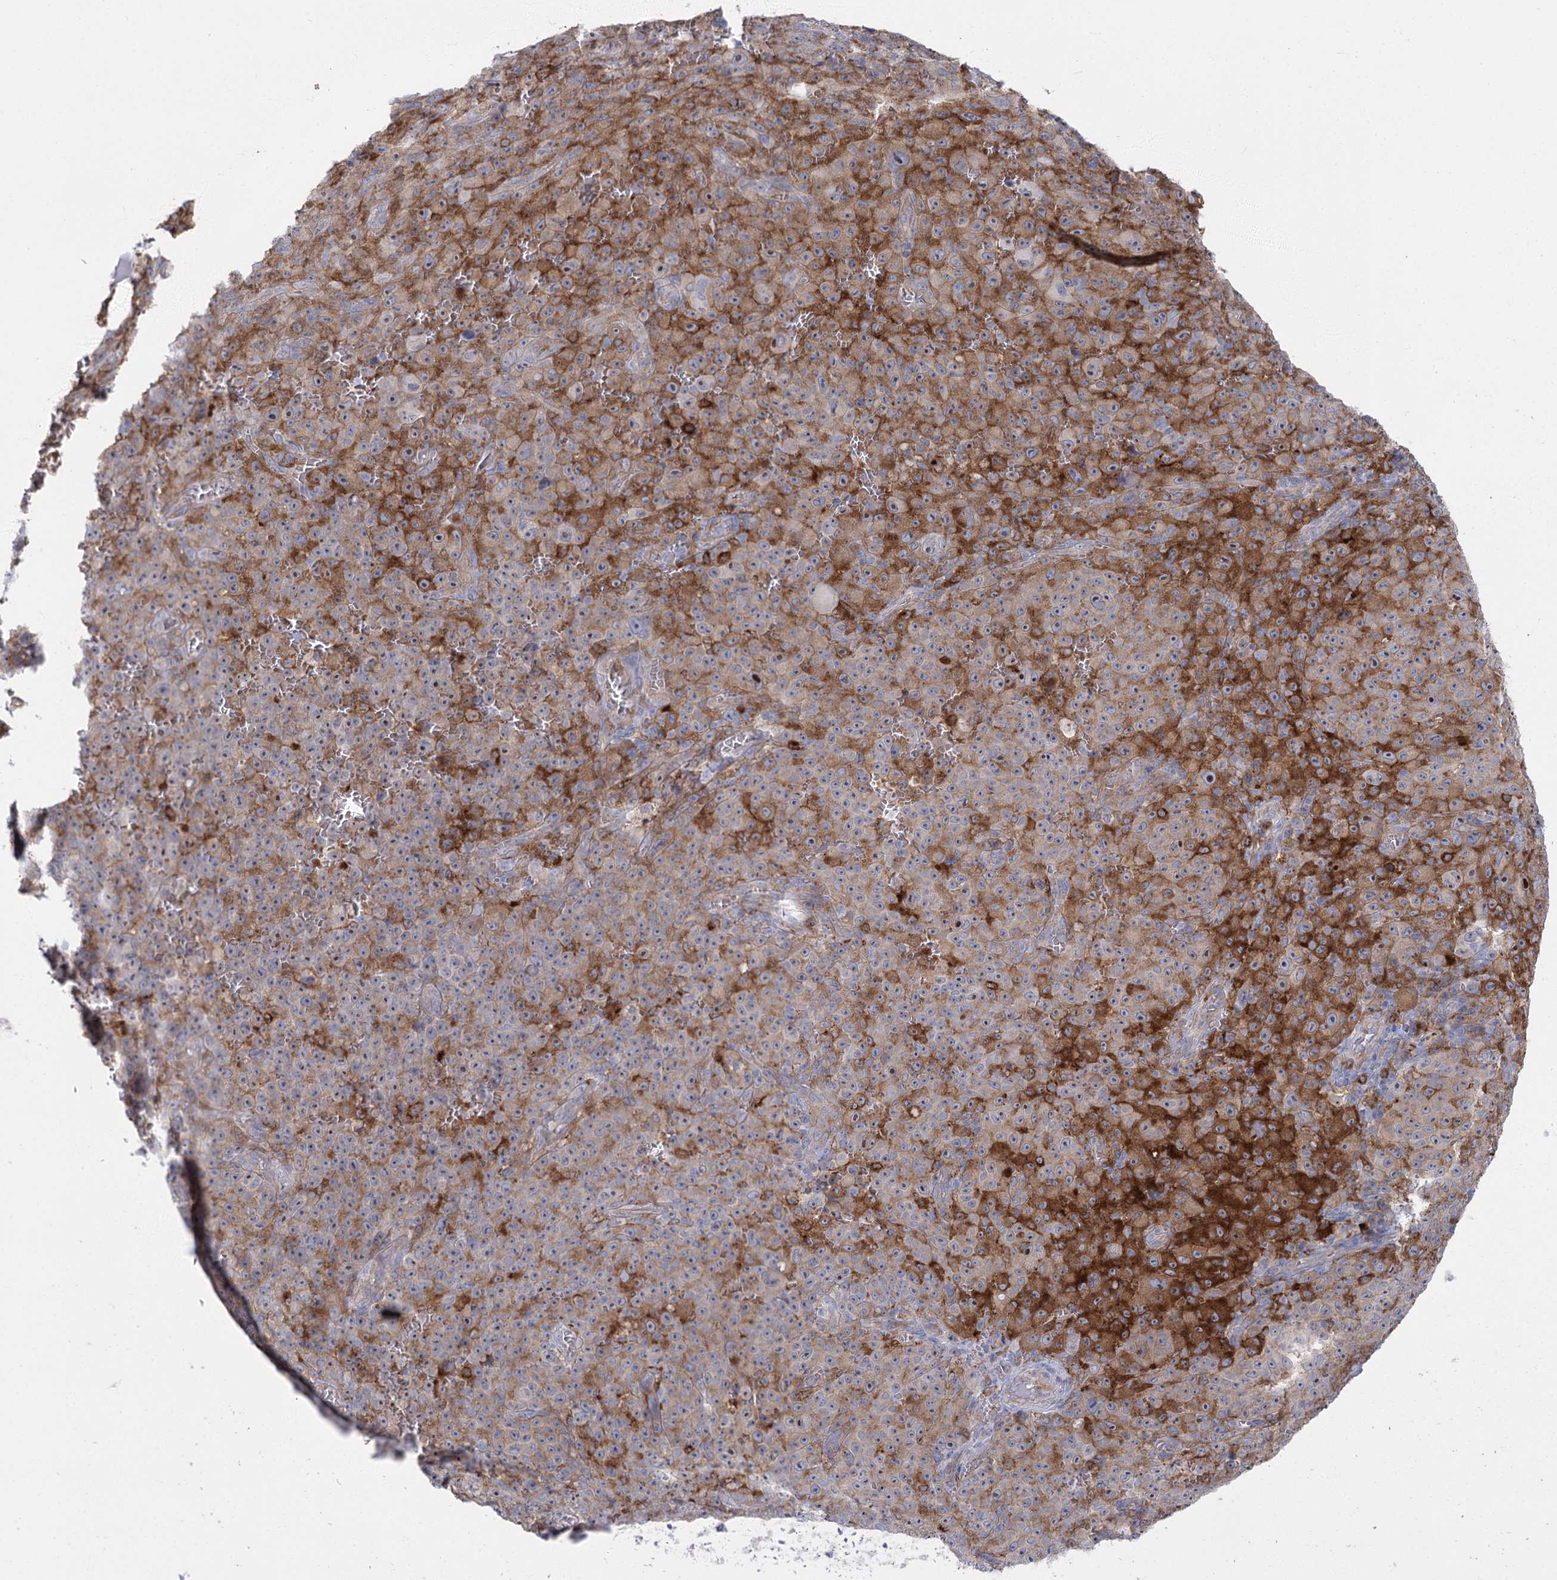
{"staining": {"intensity": "weak", "quantity": ">75%", "location": "cytoplasmic/membranous"}, "tissue": "melanoma", "cell_type": "Tumor cells", "image_type": "cancer", "snomed": [{"axis": "morphology", "description": "Malignant melanoma, NOS"}, {"axis": "topography", "description": "Skin"}], "caption": "Immunohistochemical staining of malignant melanoma exhibits low levels of weak cytoplasmic/membranous protein expression in approximately >75% of tumor cells.", "gene": "CCDC88A", "patient": {"sex": "female", "age": 82}}